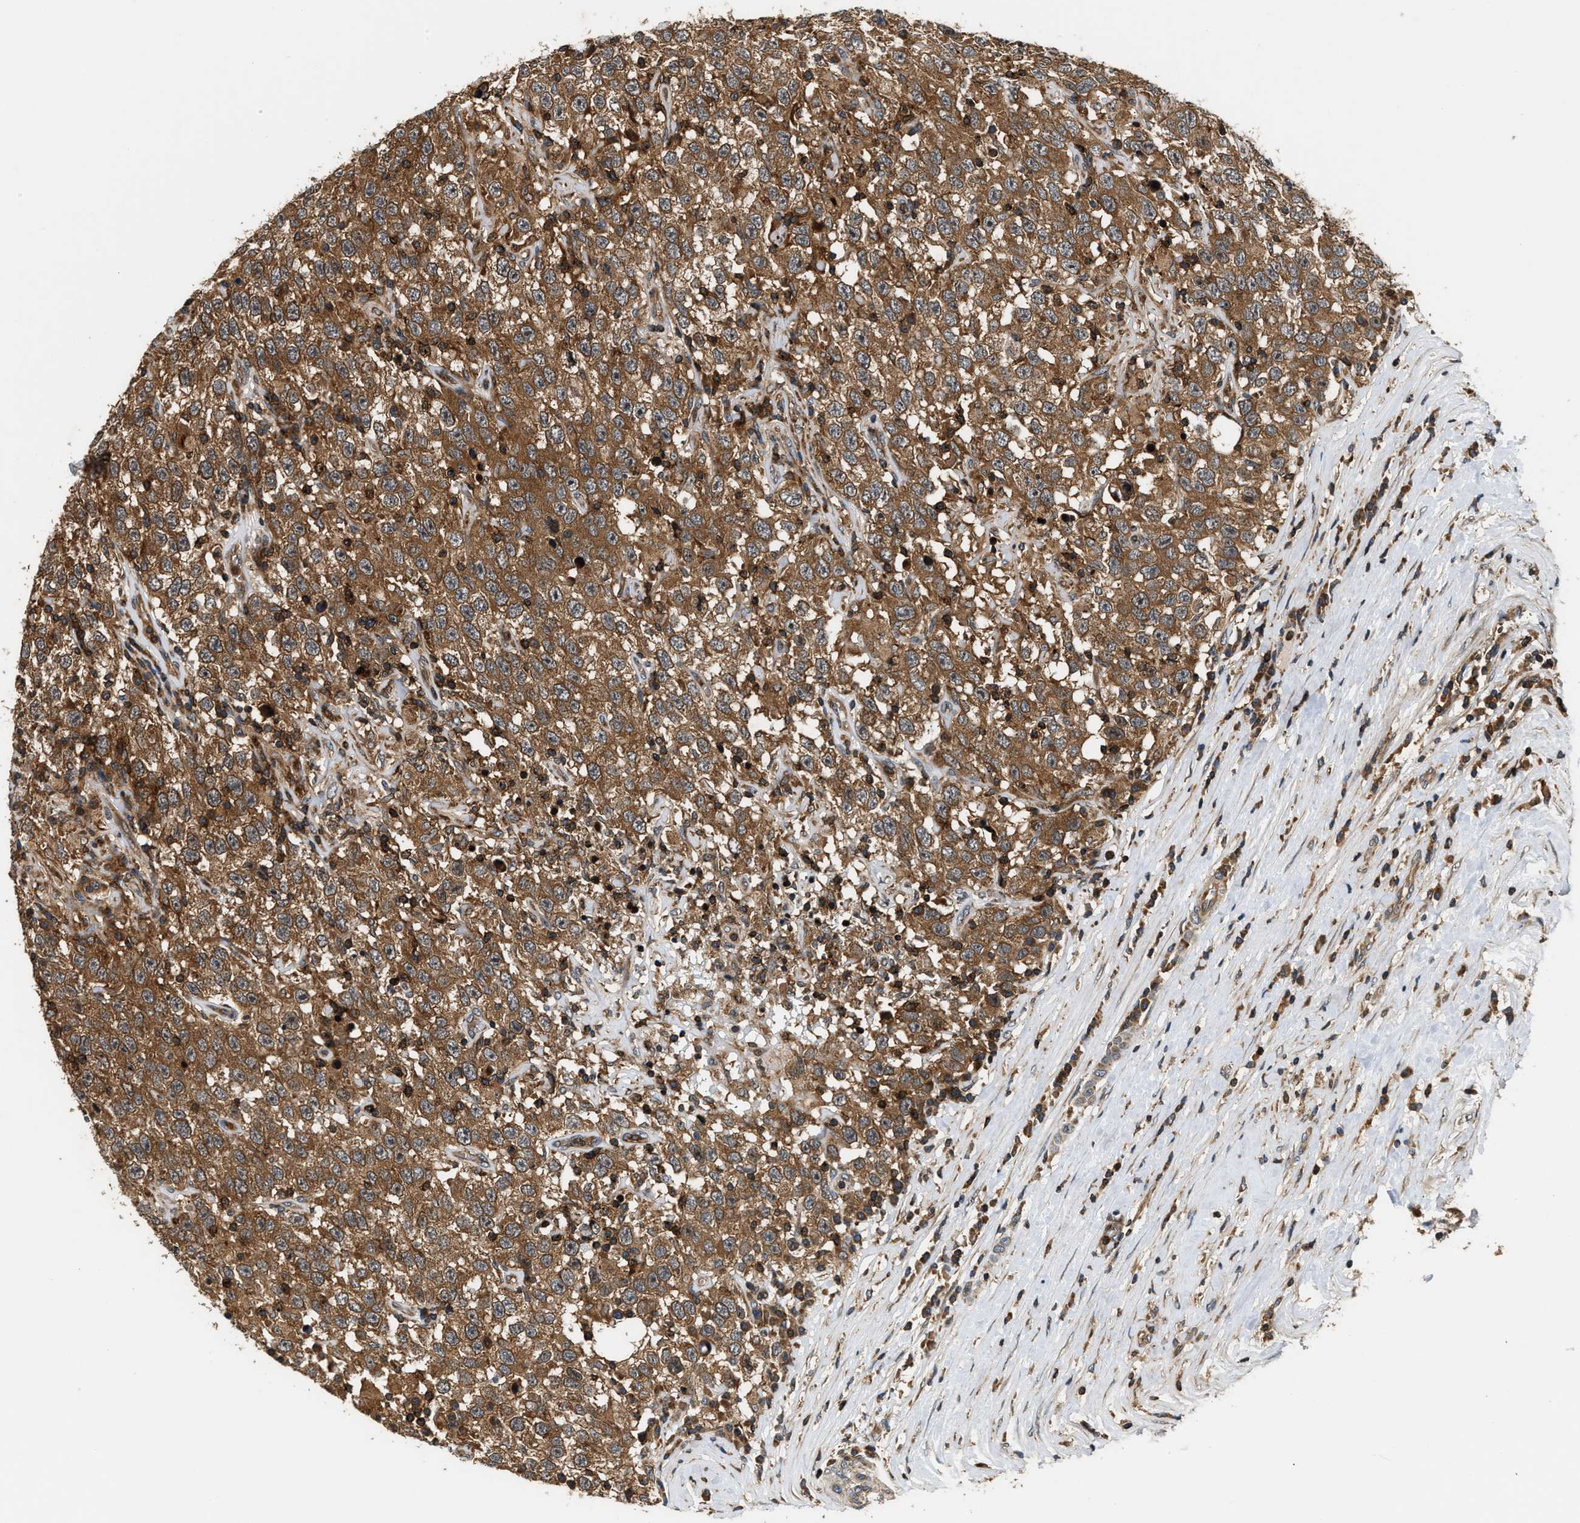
{"staining": {"intensity": "moderate", "quantity": ">75%", "location": "cytoplasmic/membranous,nuclear"}, "tissue": "testis cancer", "cell_type": "Tumor cells", "image_type": "cancer", "snomed": [{"axis": "morphology", "description": "Seminoma, NOS"}, {"axis": "topography", "description": "Testis"}], "caption": "Moderate cytoplasmic/membranous and nuclear positivity for a protein is present in about >75% of tumor cells of testis cancer using immunohistochemistry.", "gene": "SNX5", "patient": {"sex": "male", "age": 41}}